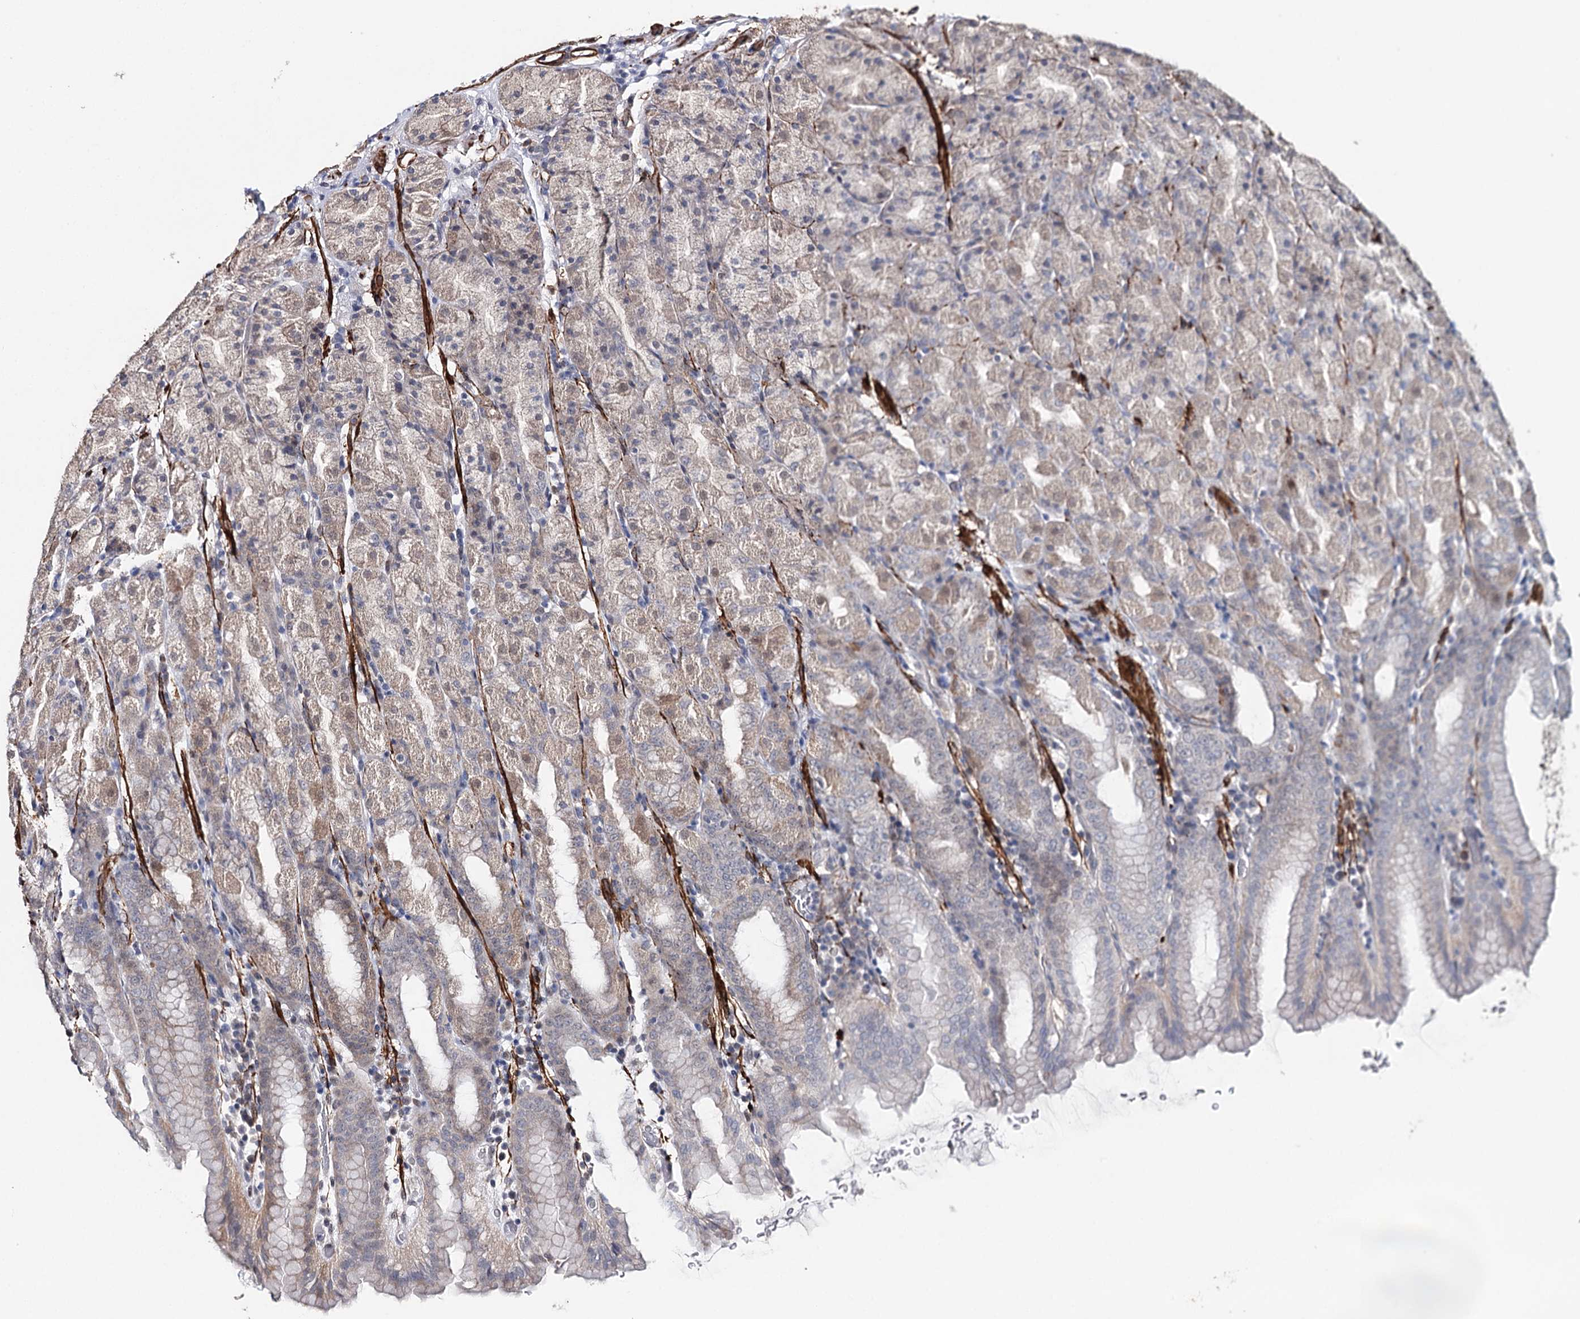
{"staining": {"intensity": "weak", "quantity": "25%-75%", "location": "cytoplasmic/membranous"}, "tissue": "stomach", "cell_type": "Glandular cells", "image_type": "normal", "snomed": [{"axis": "morphology", "description": "Normal tissue, NOS"}, {"axis": "topography", "description": "Stomach, upper"}], "caption": "A low amount of weak cytoplasmic/membranous expression is present in approximately 25%-75% of glandular cells in benign stomach.", "gene": "CFAP46", "patient": {"sex": "male", "age": 68}}